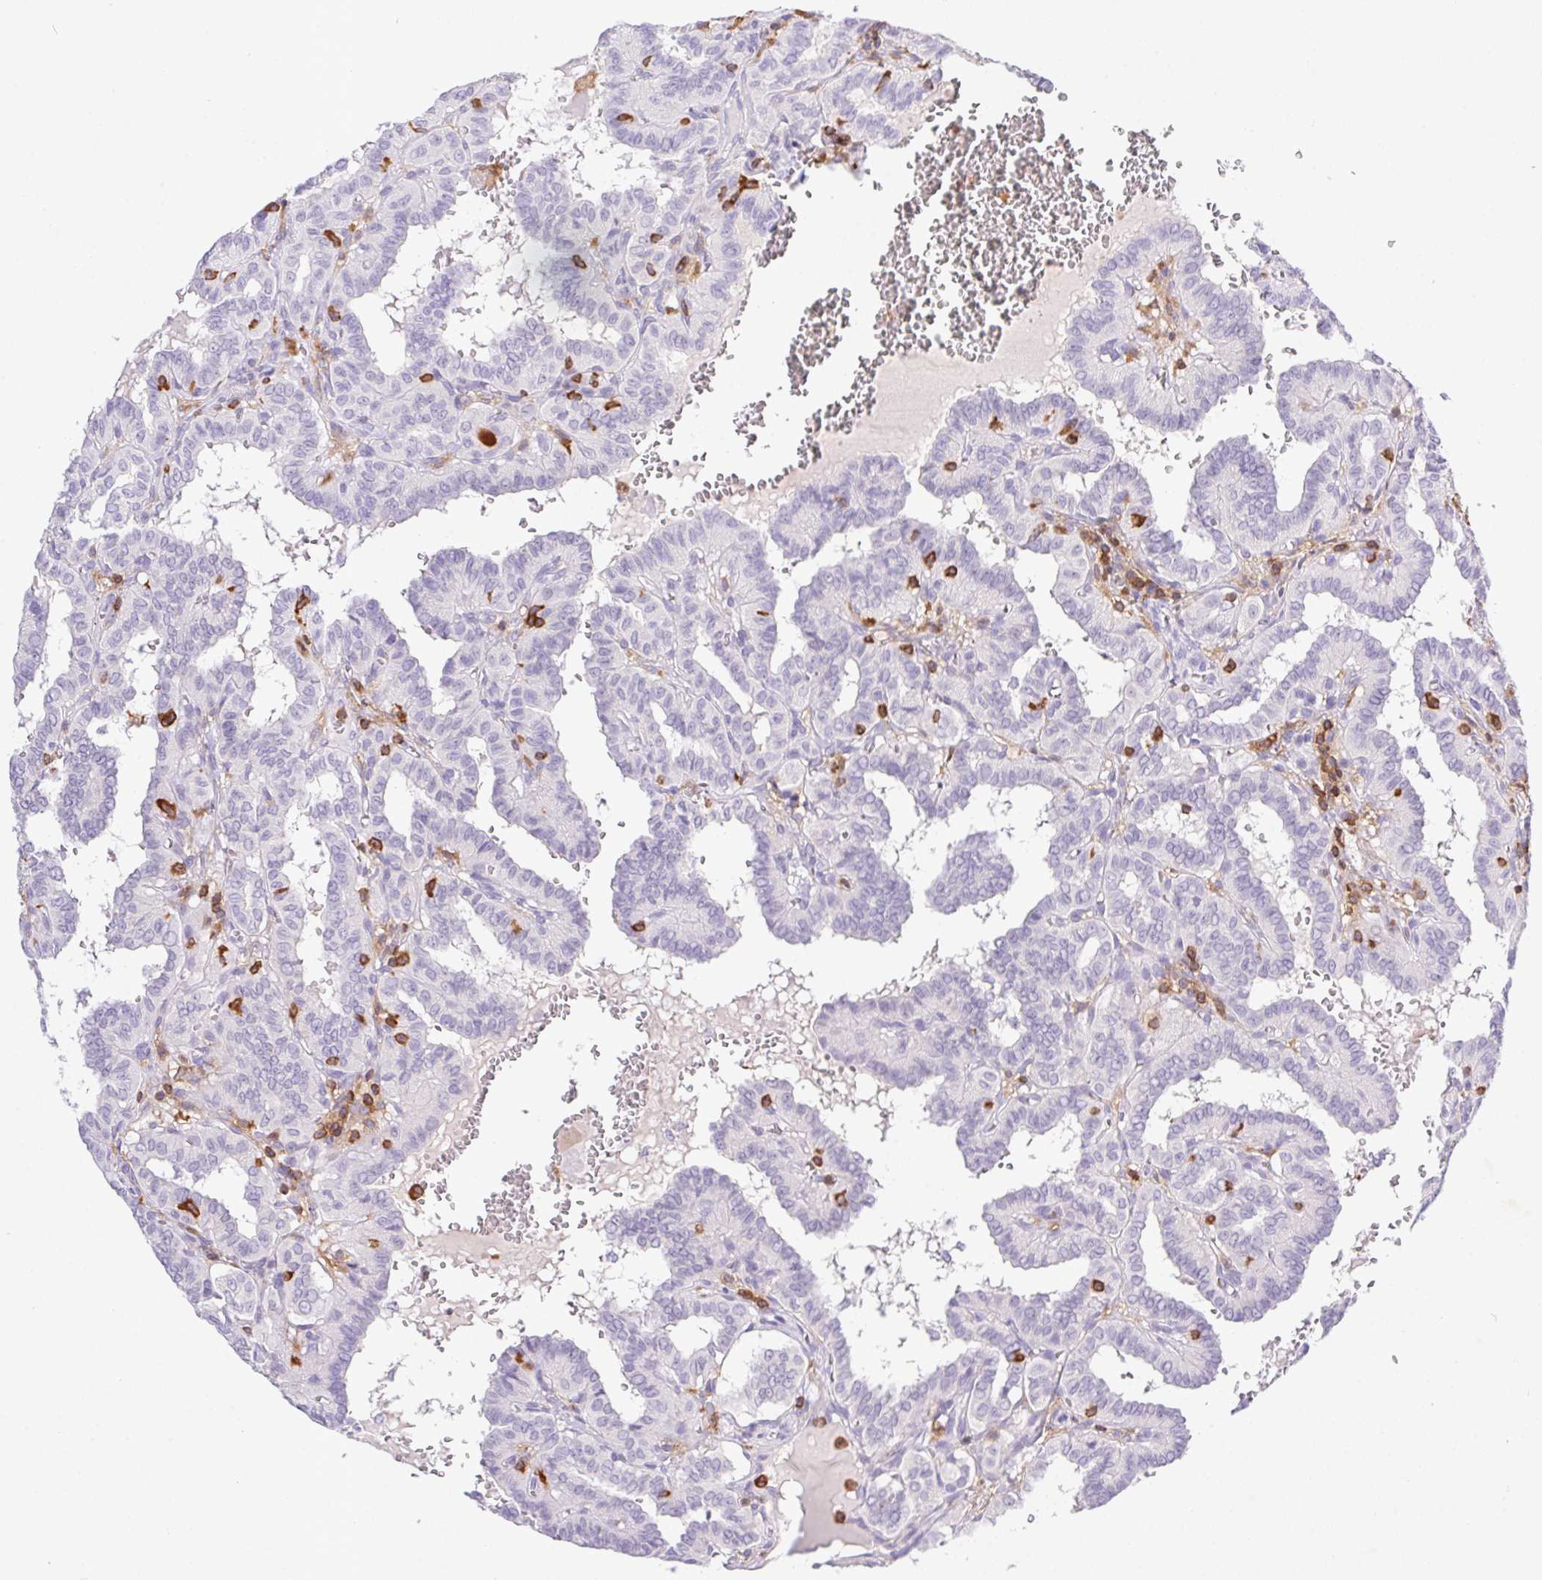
{"staining": {"intensity": "negative", "quantity": "none", "location": "none"}, "tissue": "thyroid cancer", "cell_type": "Tumor cells", "image_type": "cancer", "snomed": [{"axis": "morphology", "description": "Papillary adenocarcinoma, NOS"}, {"axis": "topography", "description": "Thyroid gland"}], "caption": "The immunohistochemistry image has no significant expression in tumor cells of thyroid cancer tissue. (Stains: DAB (3,3'-diaminobenzidine) immunohistochemistry (IHC) with hematoxylin counter stain, Microscopy: brightfield microscopy at high magnification).", "gene": "APBB1IP", "patient": {"sex": "female", "age": 21}}